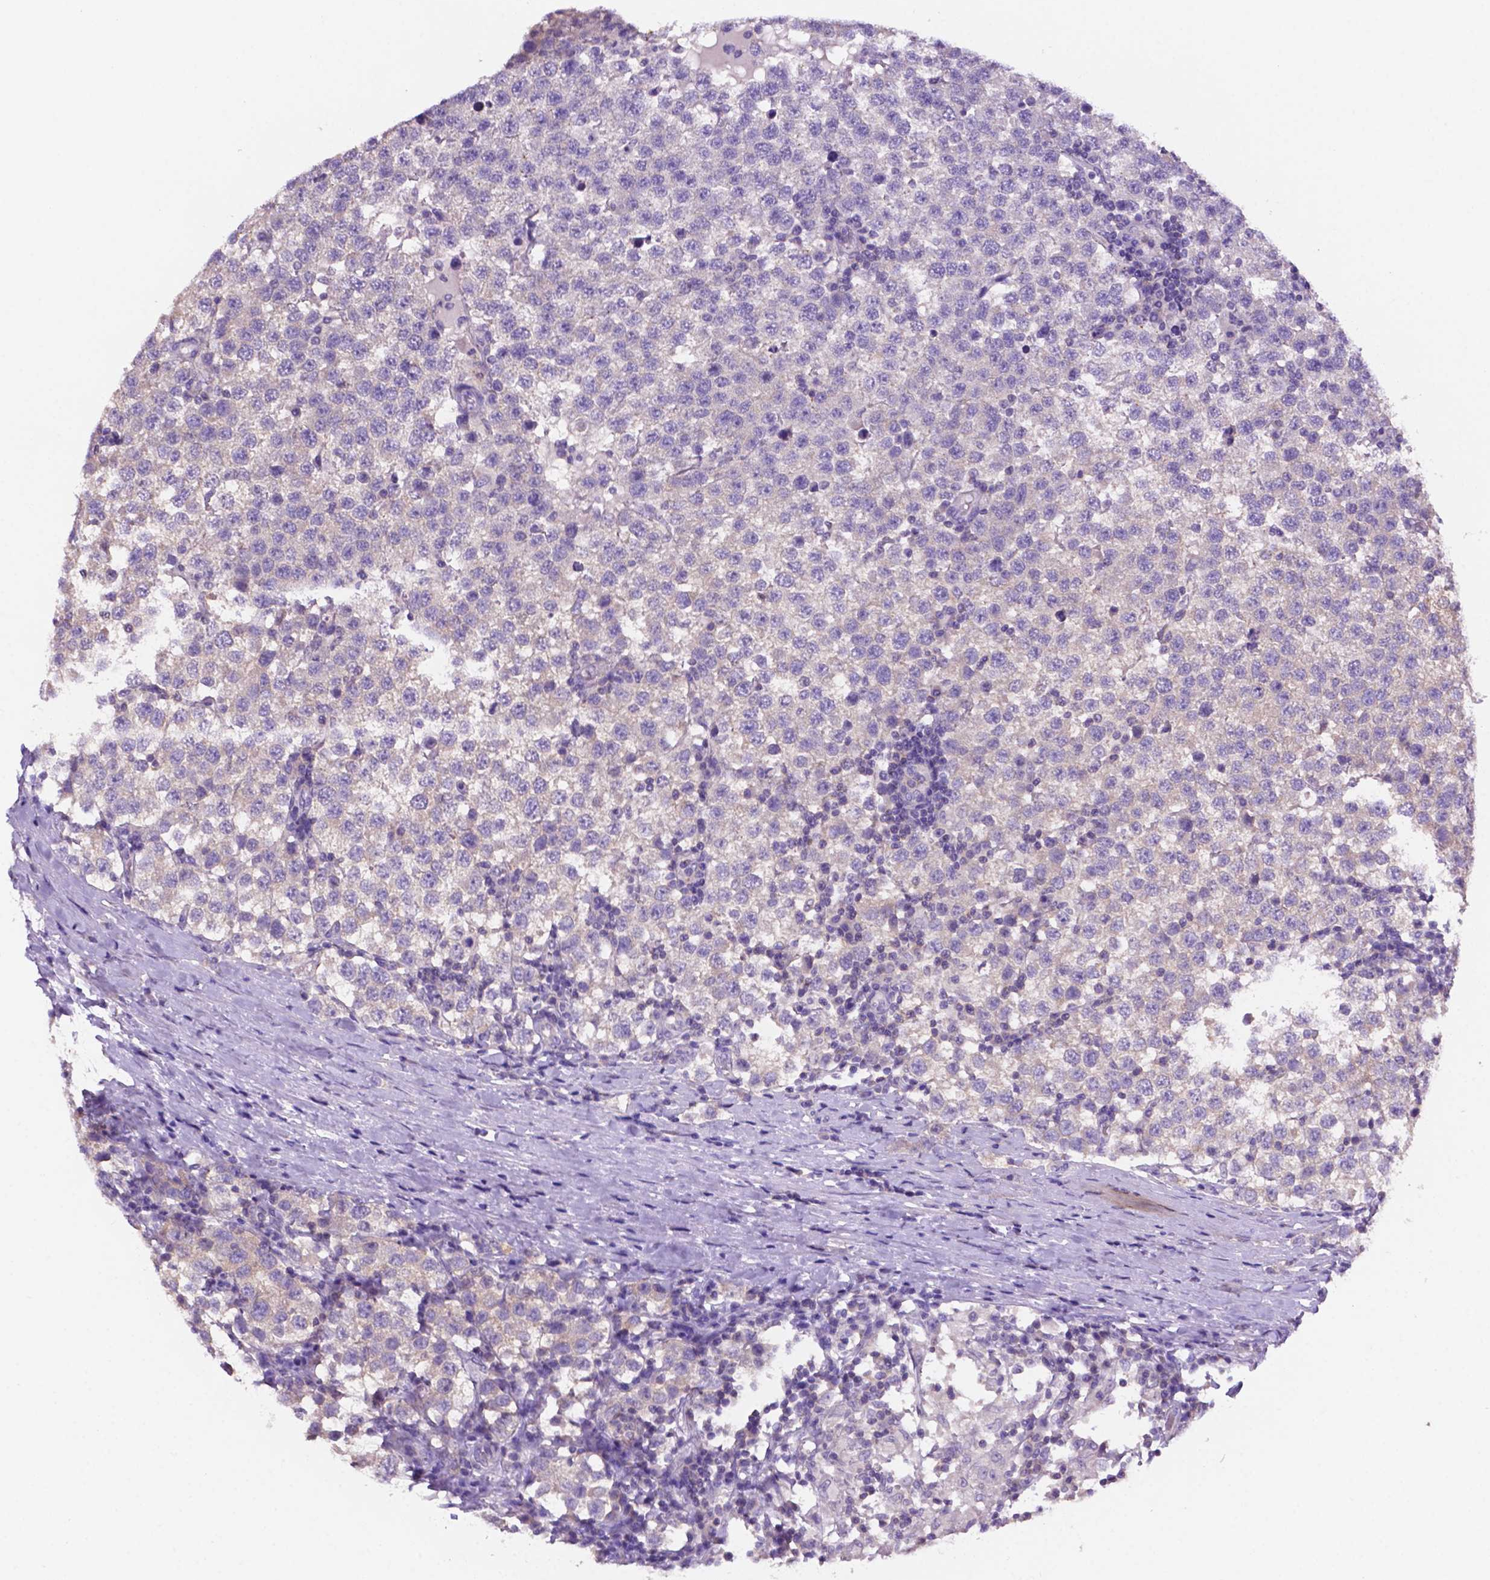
{"staining": {"intensity": "negative", "quantity": "none", "location": "none"}, "tissue": "testis cancer", "cell_type": "Tumor cells", "image_type": "cancer", "snomed": [{"axis": "morphology", "description": "Seminoma, NOS"}, {"axis": "topography", "description": "Testis"}], "caption": "The image demonstrates no staining of tumor cells in testis cancer.", "gene": "PRPS2", "patient": {"sex": "male", "age": 34}}